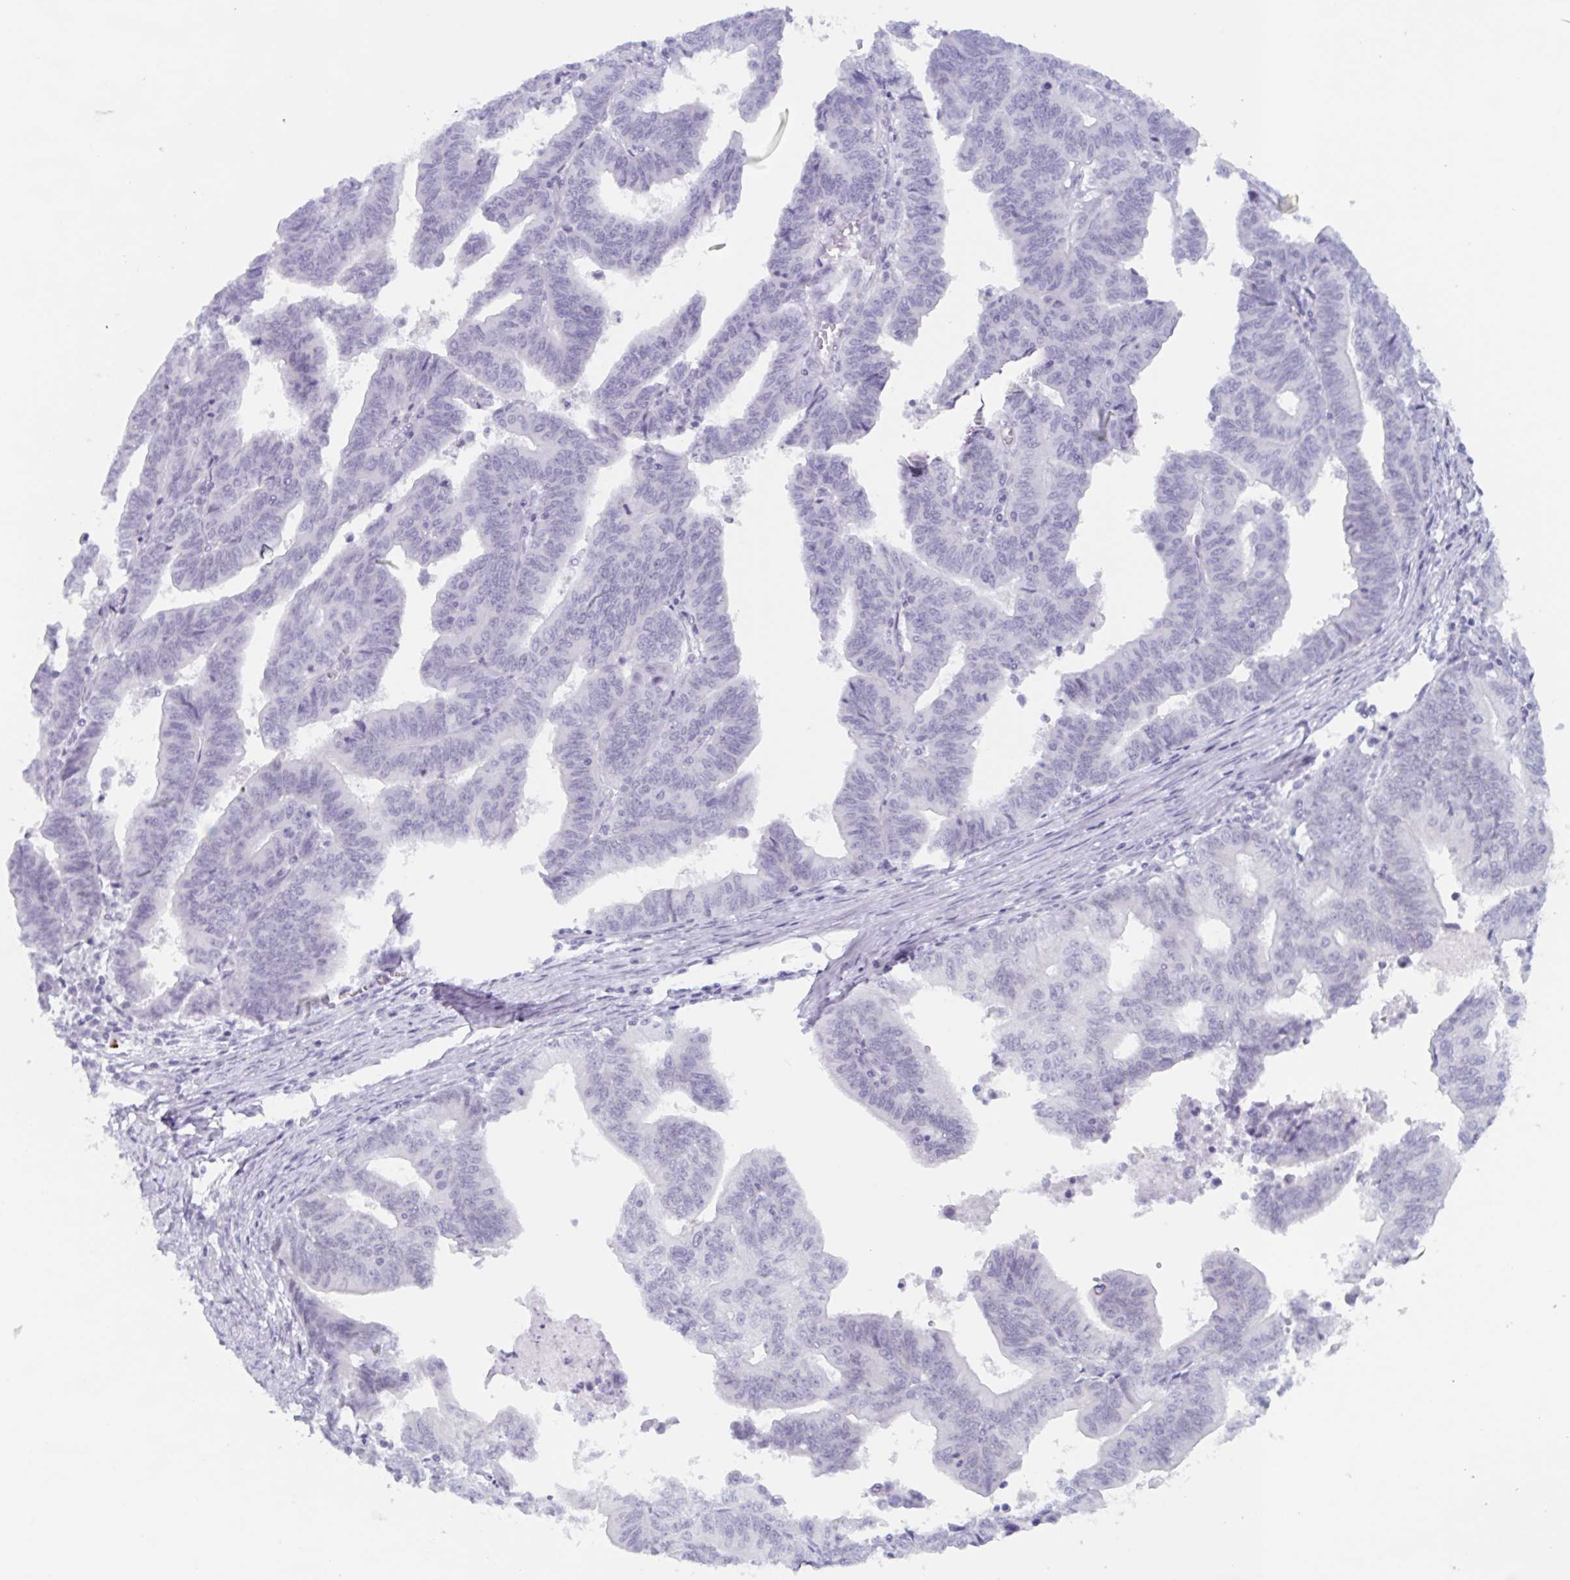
{"staining": {"intensity": "negative", "quantity": "none", "location": "none"}, "tissue": "endometrial cancer", "cell_type": "Tumor cells", "image_type": "cancer", "snomed": [{"axis": "morphology", "description": "Adenocarcinoma, NOS"}, {"axis": "topography", "description": "Endometrium"}], "caption": "Endometrial cancer (adenocarcinoma) was stained to show a protein in brown. There is no significant positivity in tumor cells. The staining is performed using DAB (3,3'-diaminobenzidine) brown chromogen with nuclei counter-stained in using hematoxylin.", "gene": "ZFP64", "patient": {"sex": "female", "age": 65}}